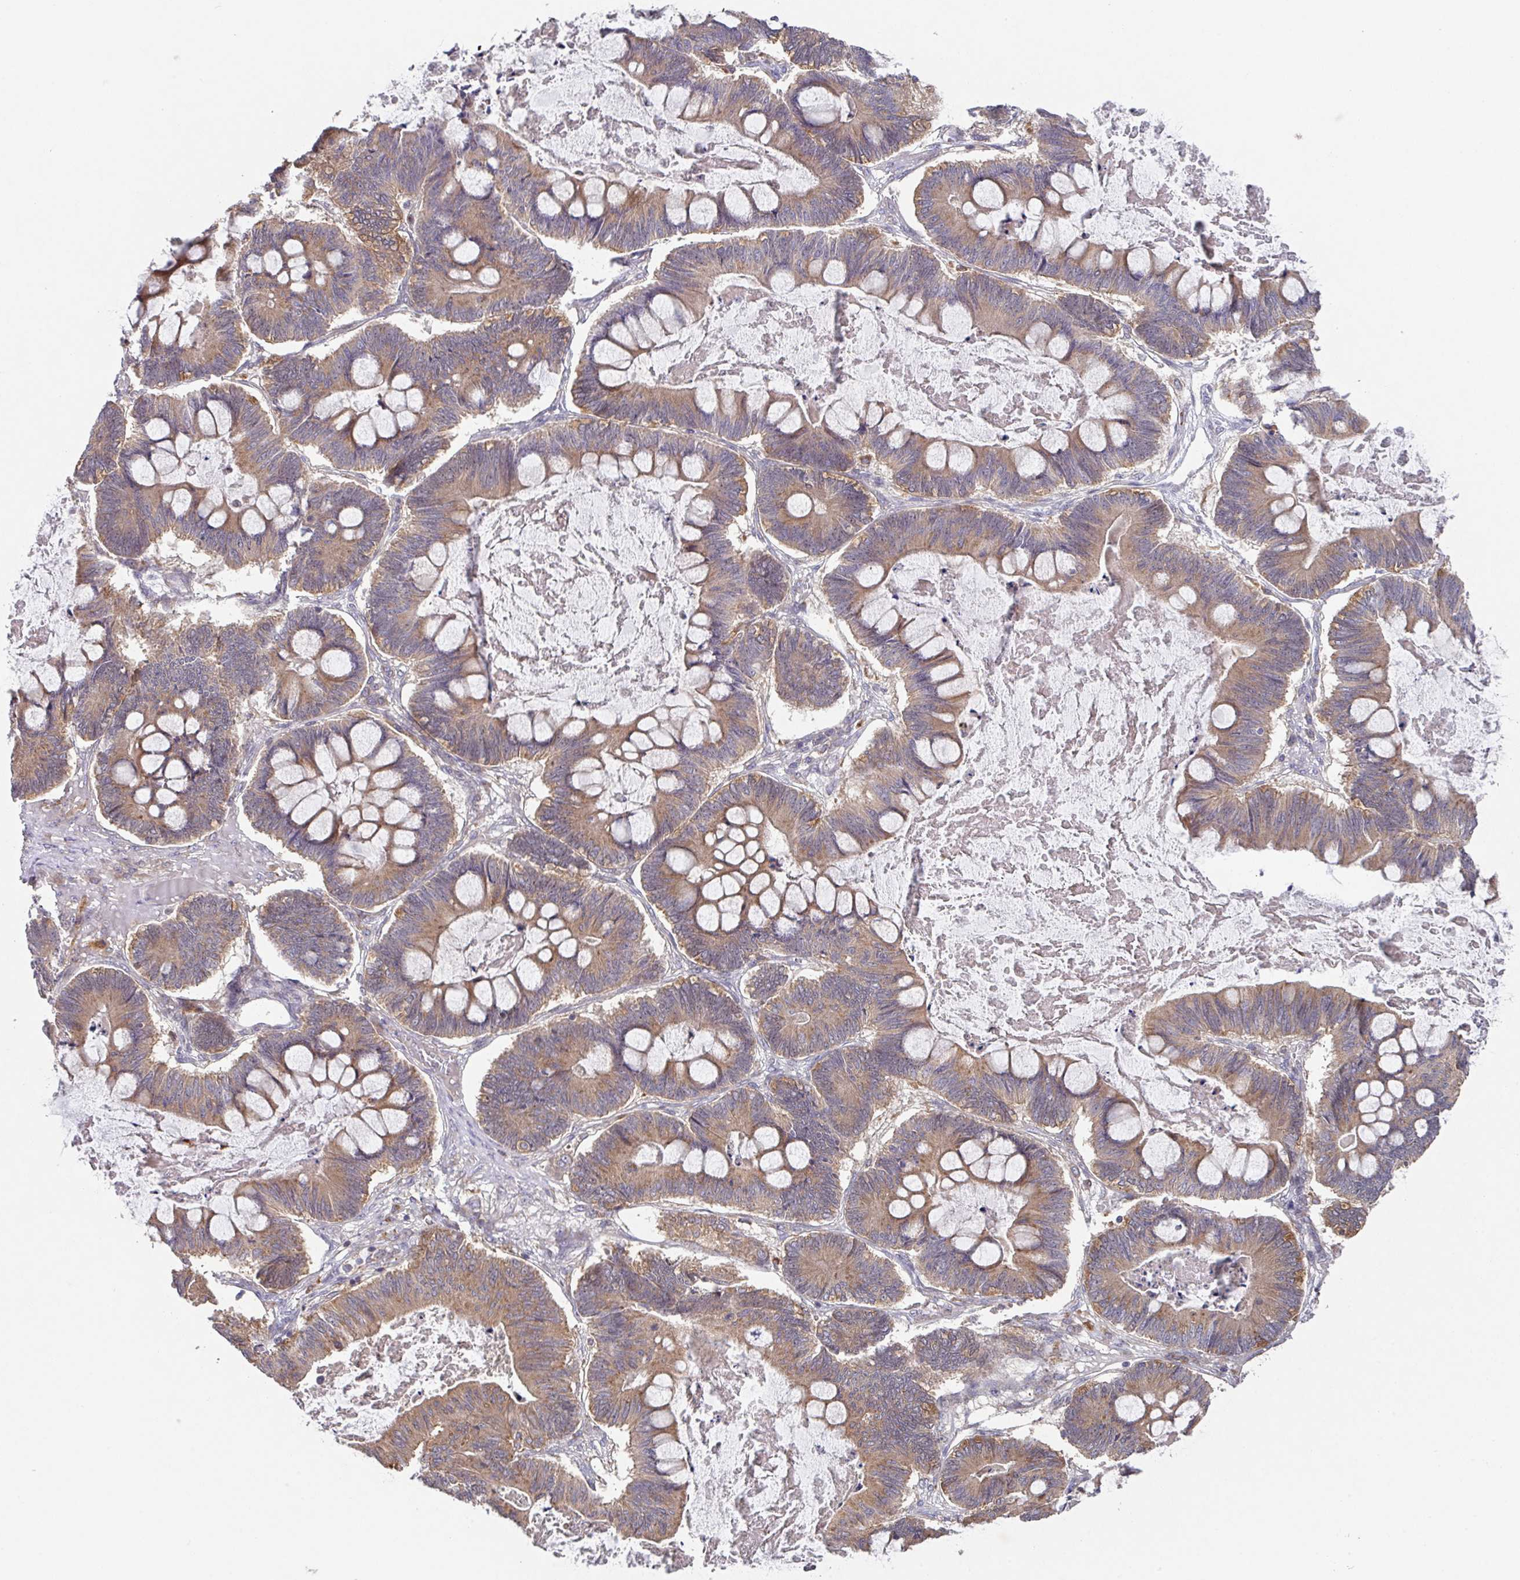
{"staining": {"intensity": "moderate", "quantity": ">75%", "location": "cytoplasmic/membranous"}, "tissue": "ovarian cancer", "cell_type": "Tumor cells", "image_type": "cancer", "snomed": [{"axis": "morphology", "description": "Cystadenocarcinoma, mucinous, NOS"}, {"axis": "topography", "description": "Ovary"}], "caption": "This photomicrograph displays mucinous cystadenocarcinoma (ovarian) stained with IHC to label a protein in brown. The cytoplasmic/membranous of tumor cells show moderate positivity for the protein. Nuclei are counter-stained blue.", "gene": "TRIM14", "patient": {"sex": "female", "age": 61}}